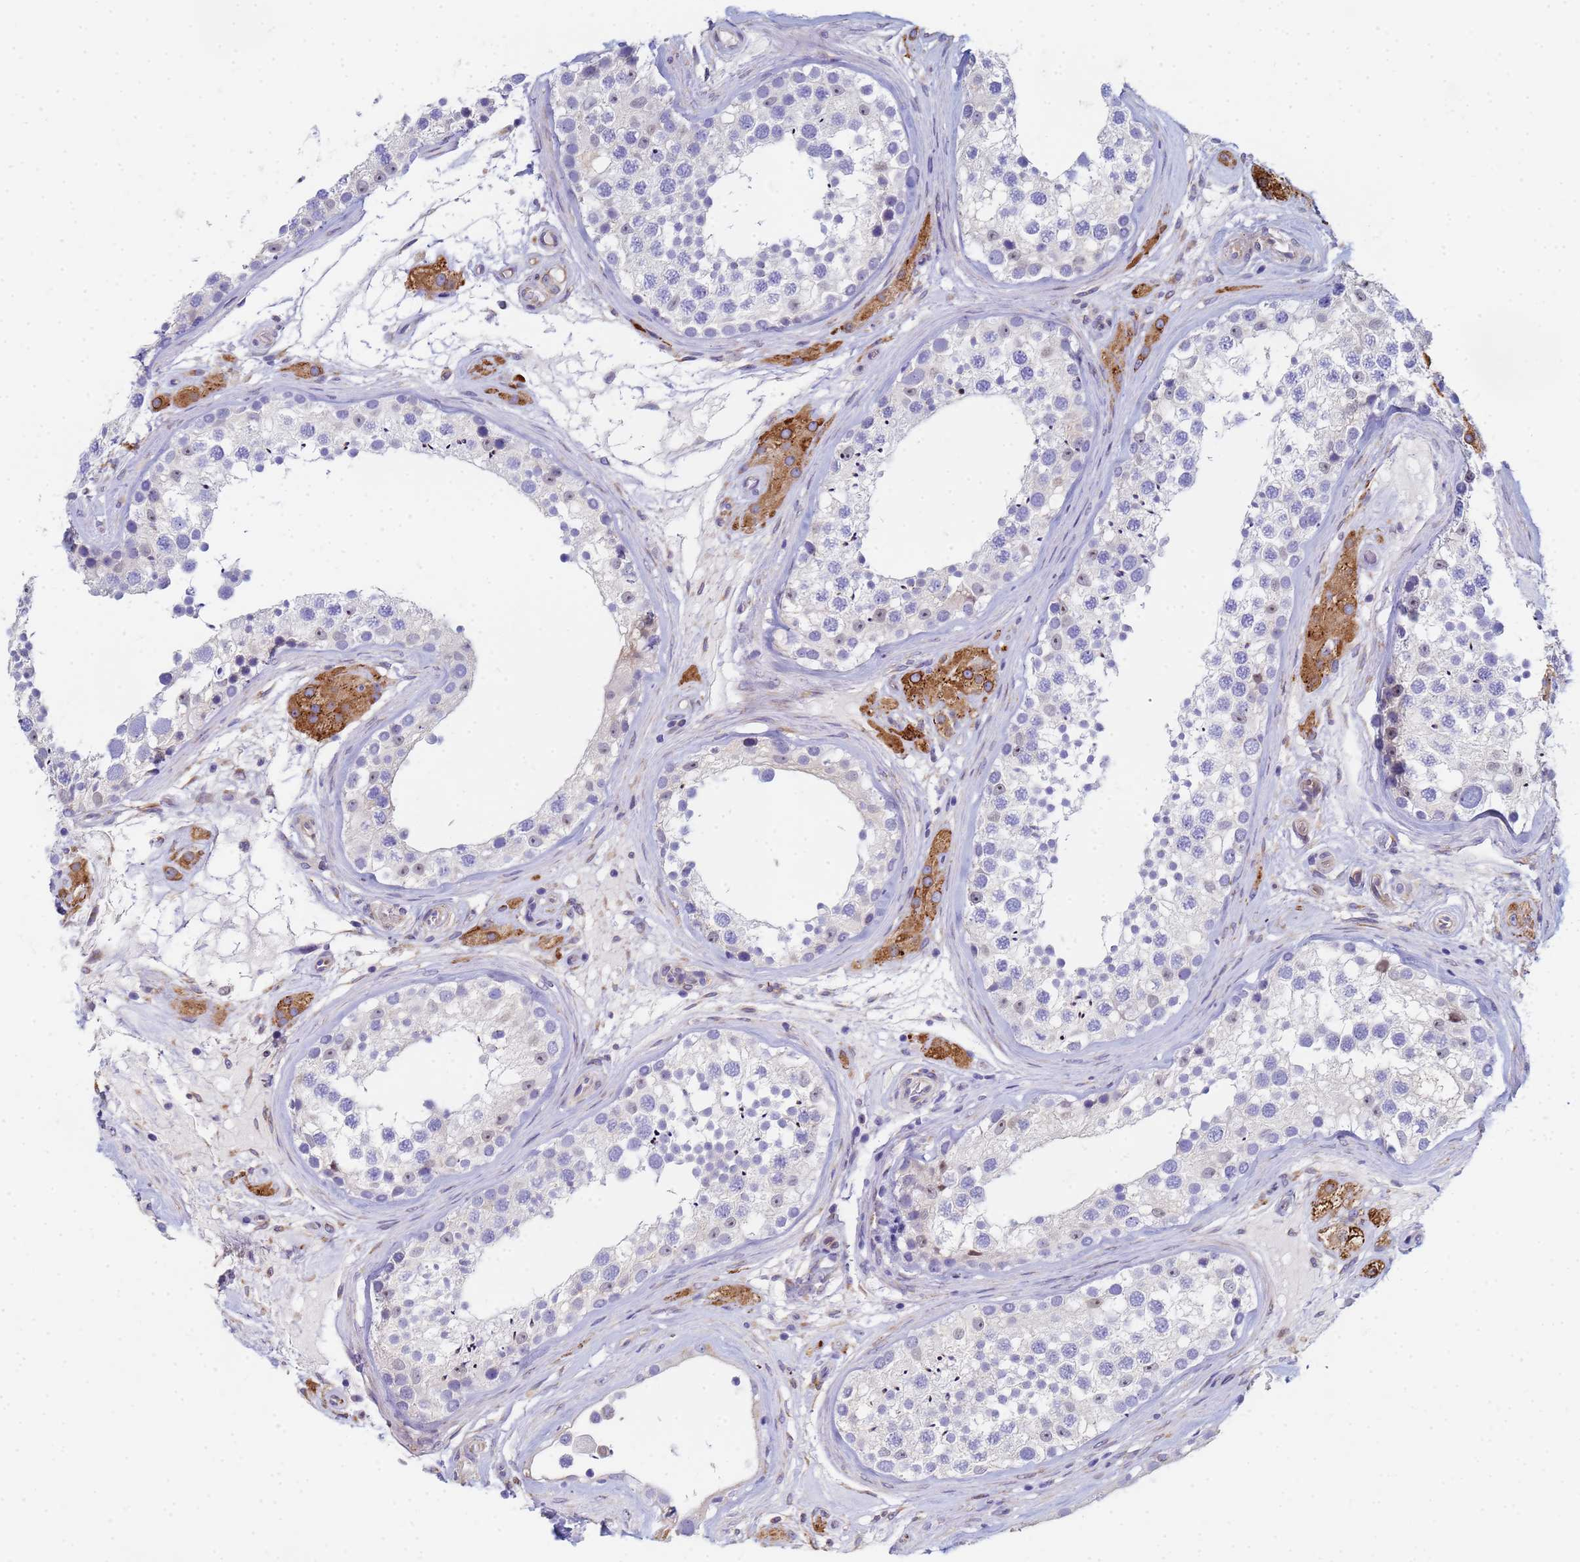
{"staining": {"intensity": "weak", "quantity": "<25%", "location": "nuclear"}, "tissue": "testis", "cell_type": "Cells in seminiferous ducts", "image_type": "normal", "snomed": [{"axis": "morphology", "description": "Normal tissue, NOS"}, {"axis": "topography", "description": "Testis"}], "caption": "Immunohistochemistry image of unremarkable testis stained for a protein (brown), which reveals no expression in cells in seminiferous ducts. (Brightfield microscopy of DAB (3,3'-diaminobenzidine) immunohistochemistry at high magnification).", "gene": "GDAP2", "patient": {"sex": "male", "age": 46}}